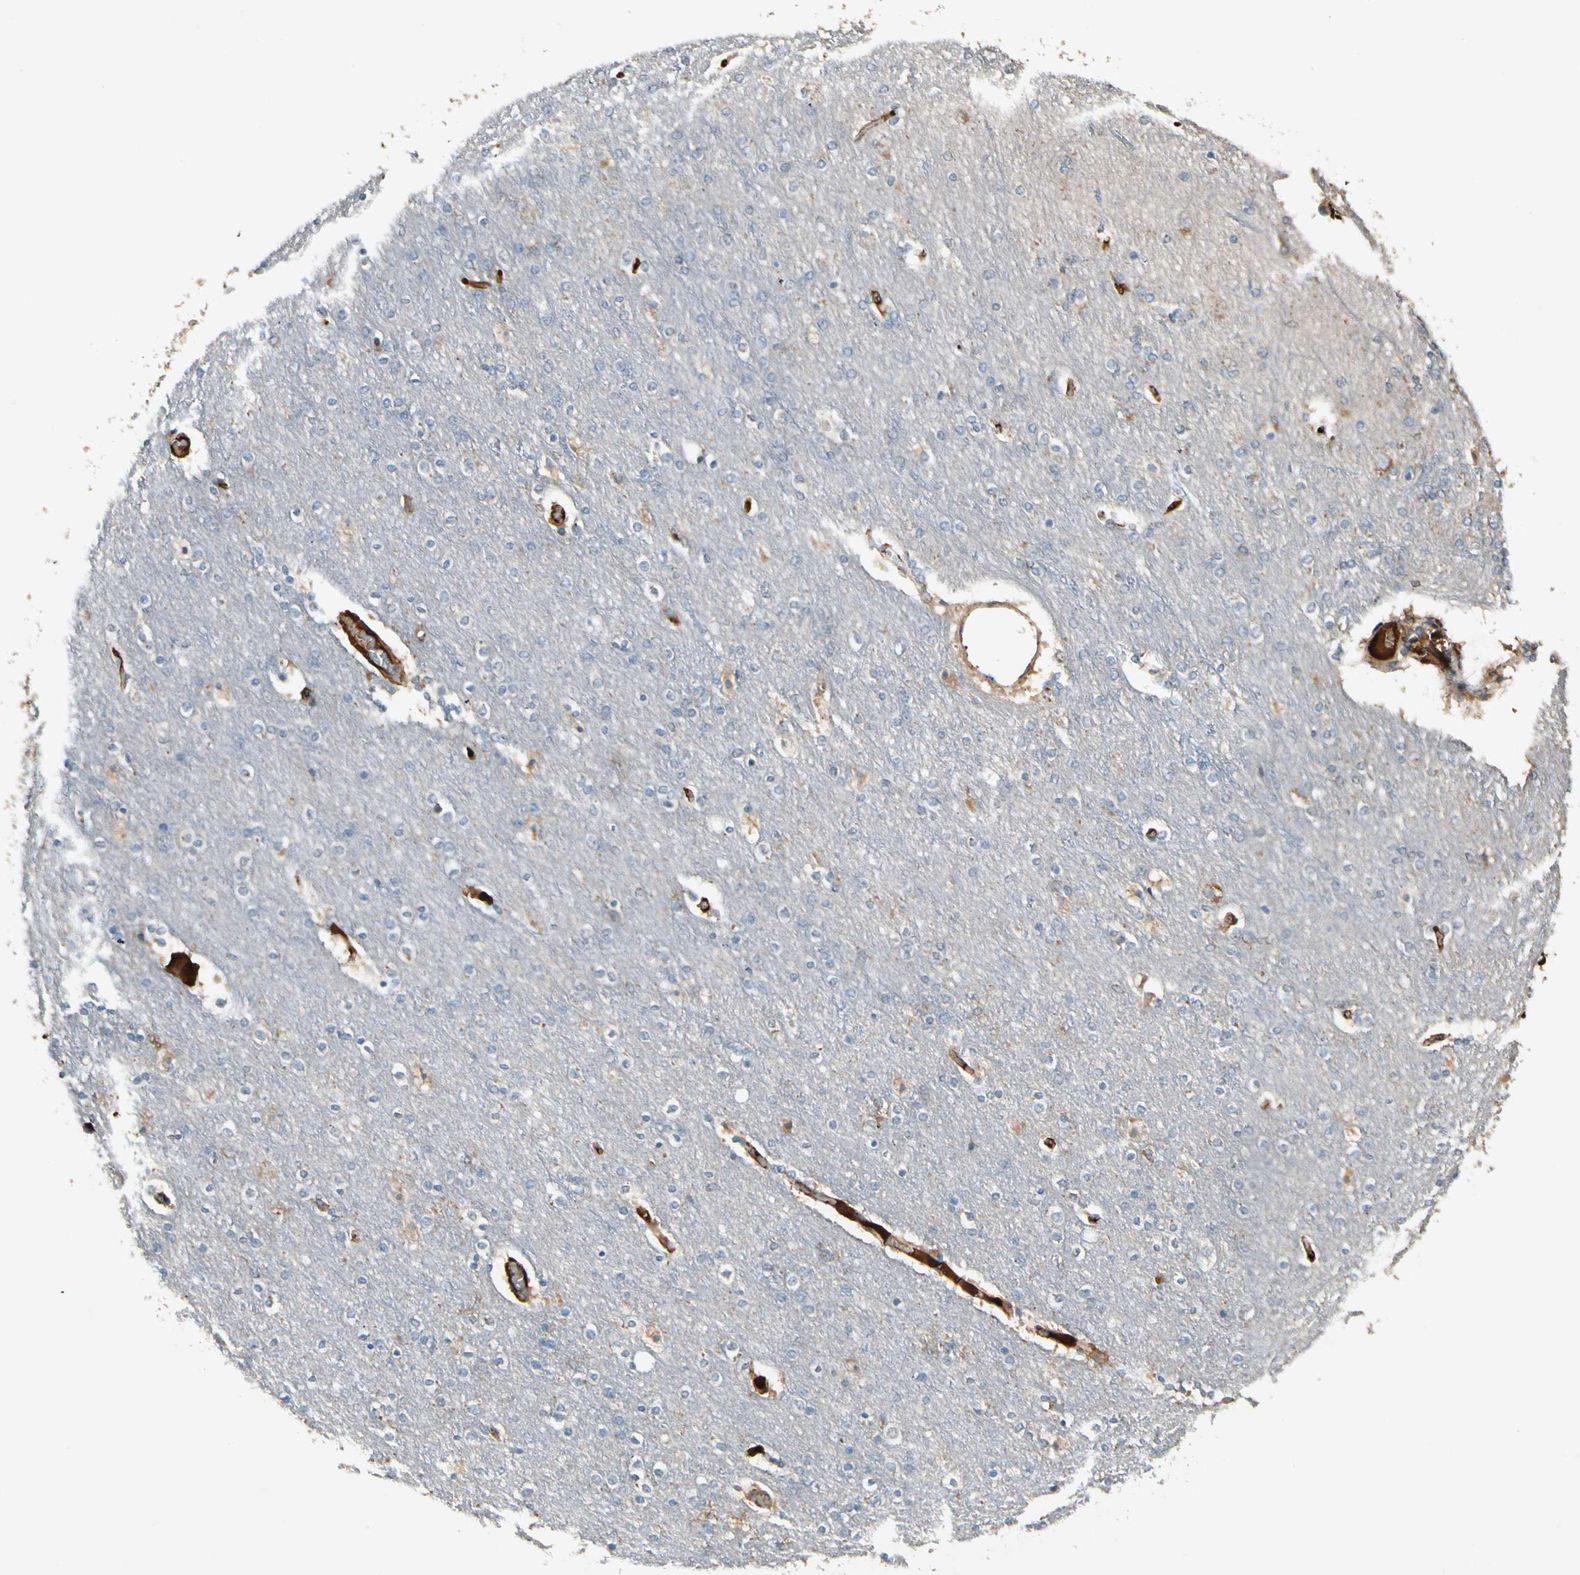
{"staining": {"intensity": "moderate", "quantity": ">75%", "location": "cytoplasmic/membranous"}, "tissue": "cerebral cortex", "cell_type": "Endothelial cells", "image_type": "normal", "snomed": [{"axis": "morphology", "description": "Normal tissue, NOS"}, {"axis": "topography", "description": "Cerebral cortex"}], "caption": "Immunohistochemical staining of normal cerebral cortex shows medium levels of moderate cytoplasmic/membranous staining in about >75% of endothelial cells.", "gene": "STX11", "patient": {"sex": "female", "age": 54}}